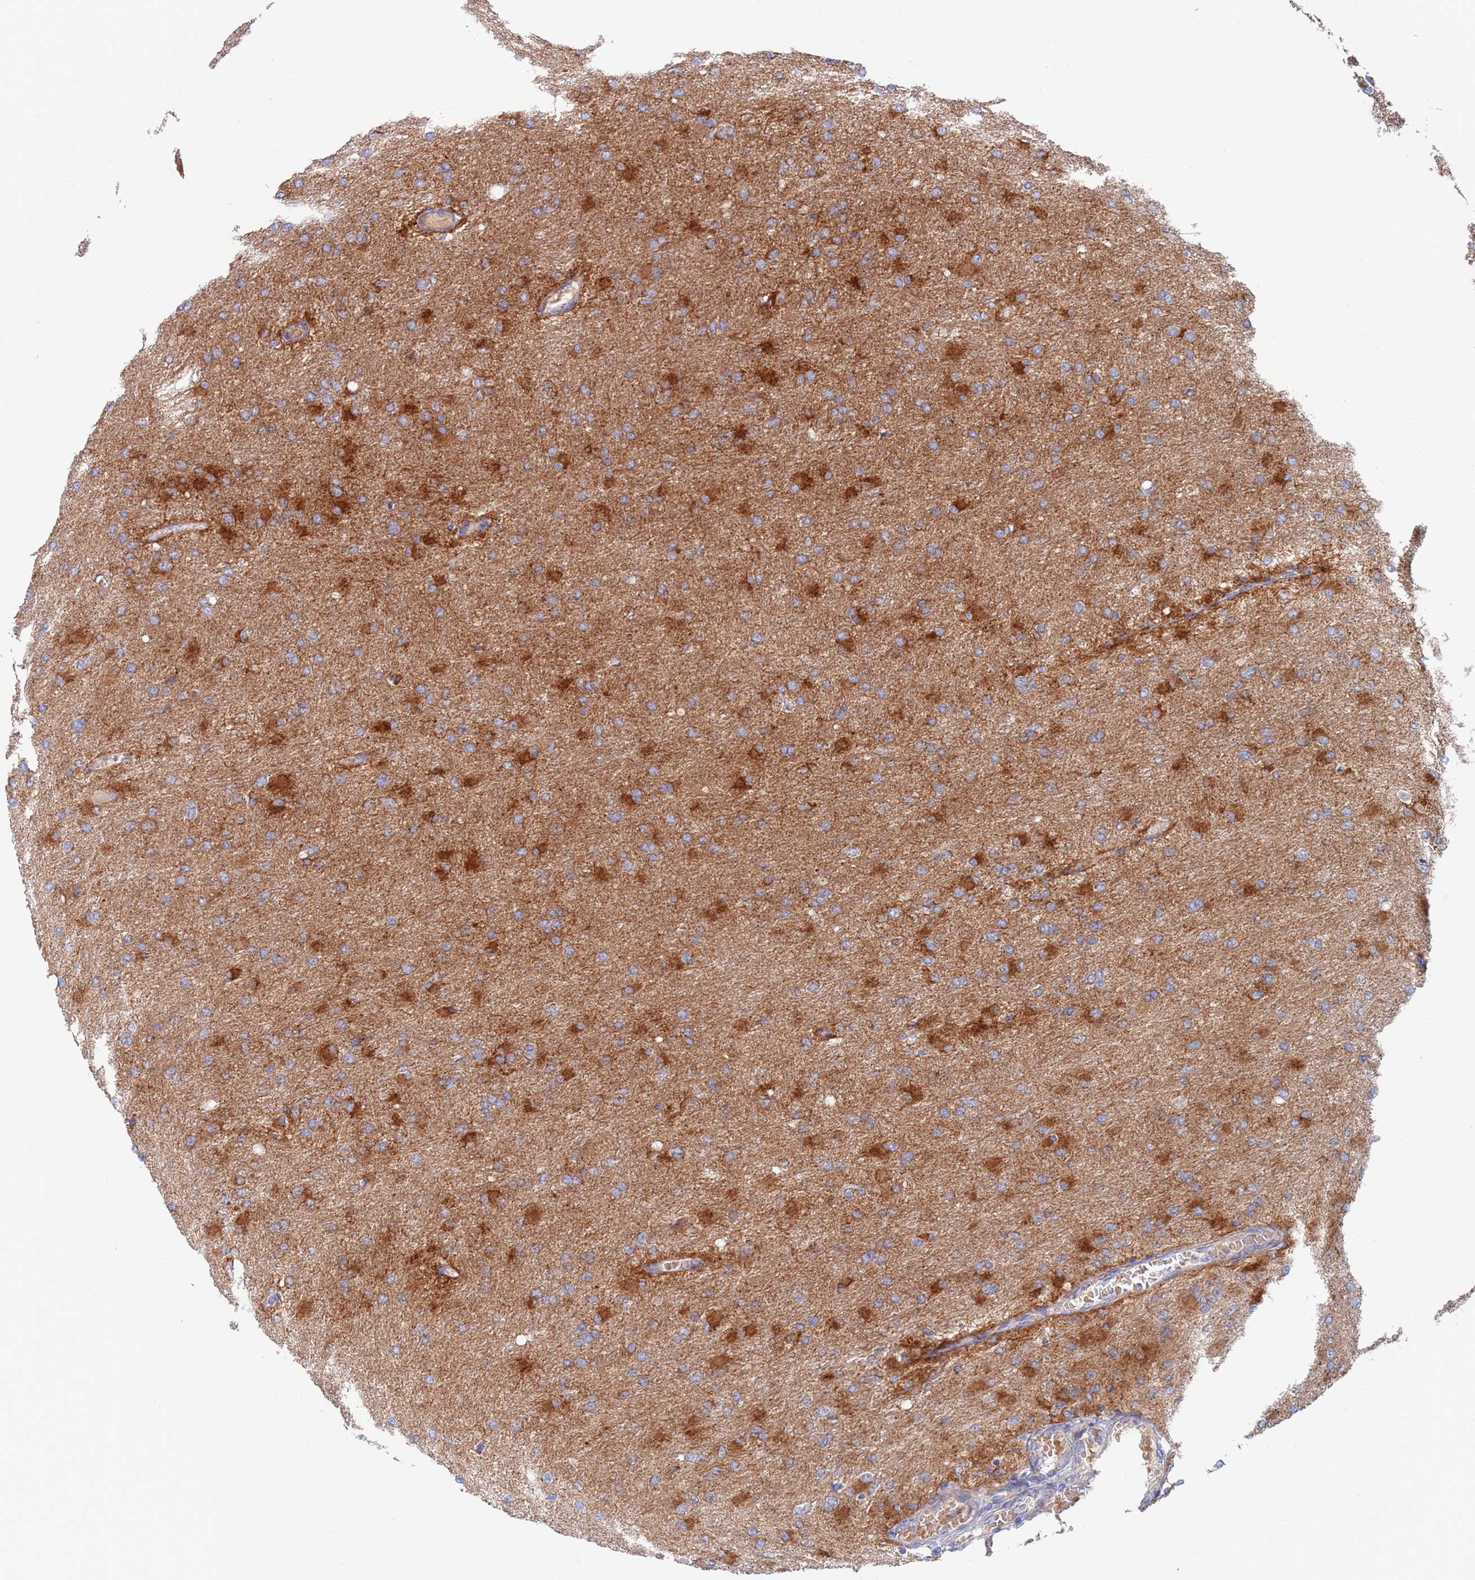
{"staining": {"intensity": "strong", "quantity": "25%-75%", "location": "cytoplasmic/membranous"}, "tissue": "glioma", "cell_type": "Tumor cells", "image_type": "cancer", "snomed": [{"axis": "morphology", "description": "Glioma, malignant, High grade"}, {"axis": "topography", "description": "Cerebral cortex"}], "caption": "A high amount of strong cytoplasmic/membranous positivity is present in about 25%-75% of tumor cells in malignant glioma (high-grade) tissue.", "gene": "CHCHD6", "patient": {"sex": "female", "age": 36}}